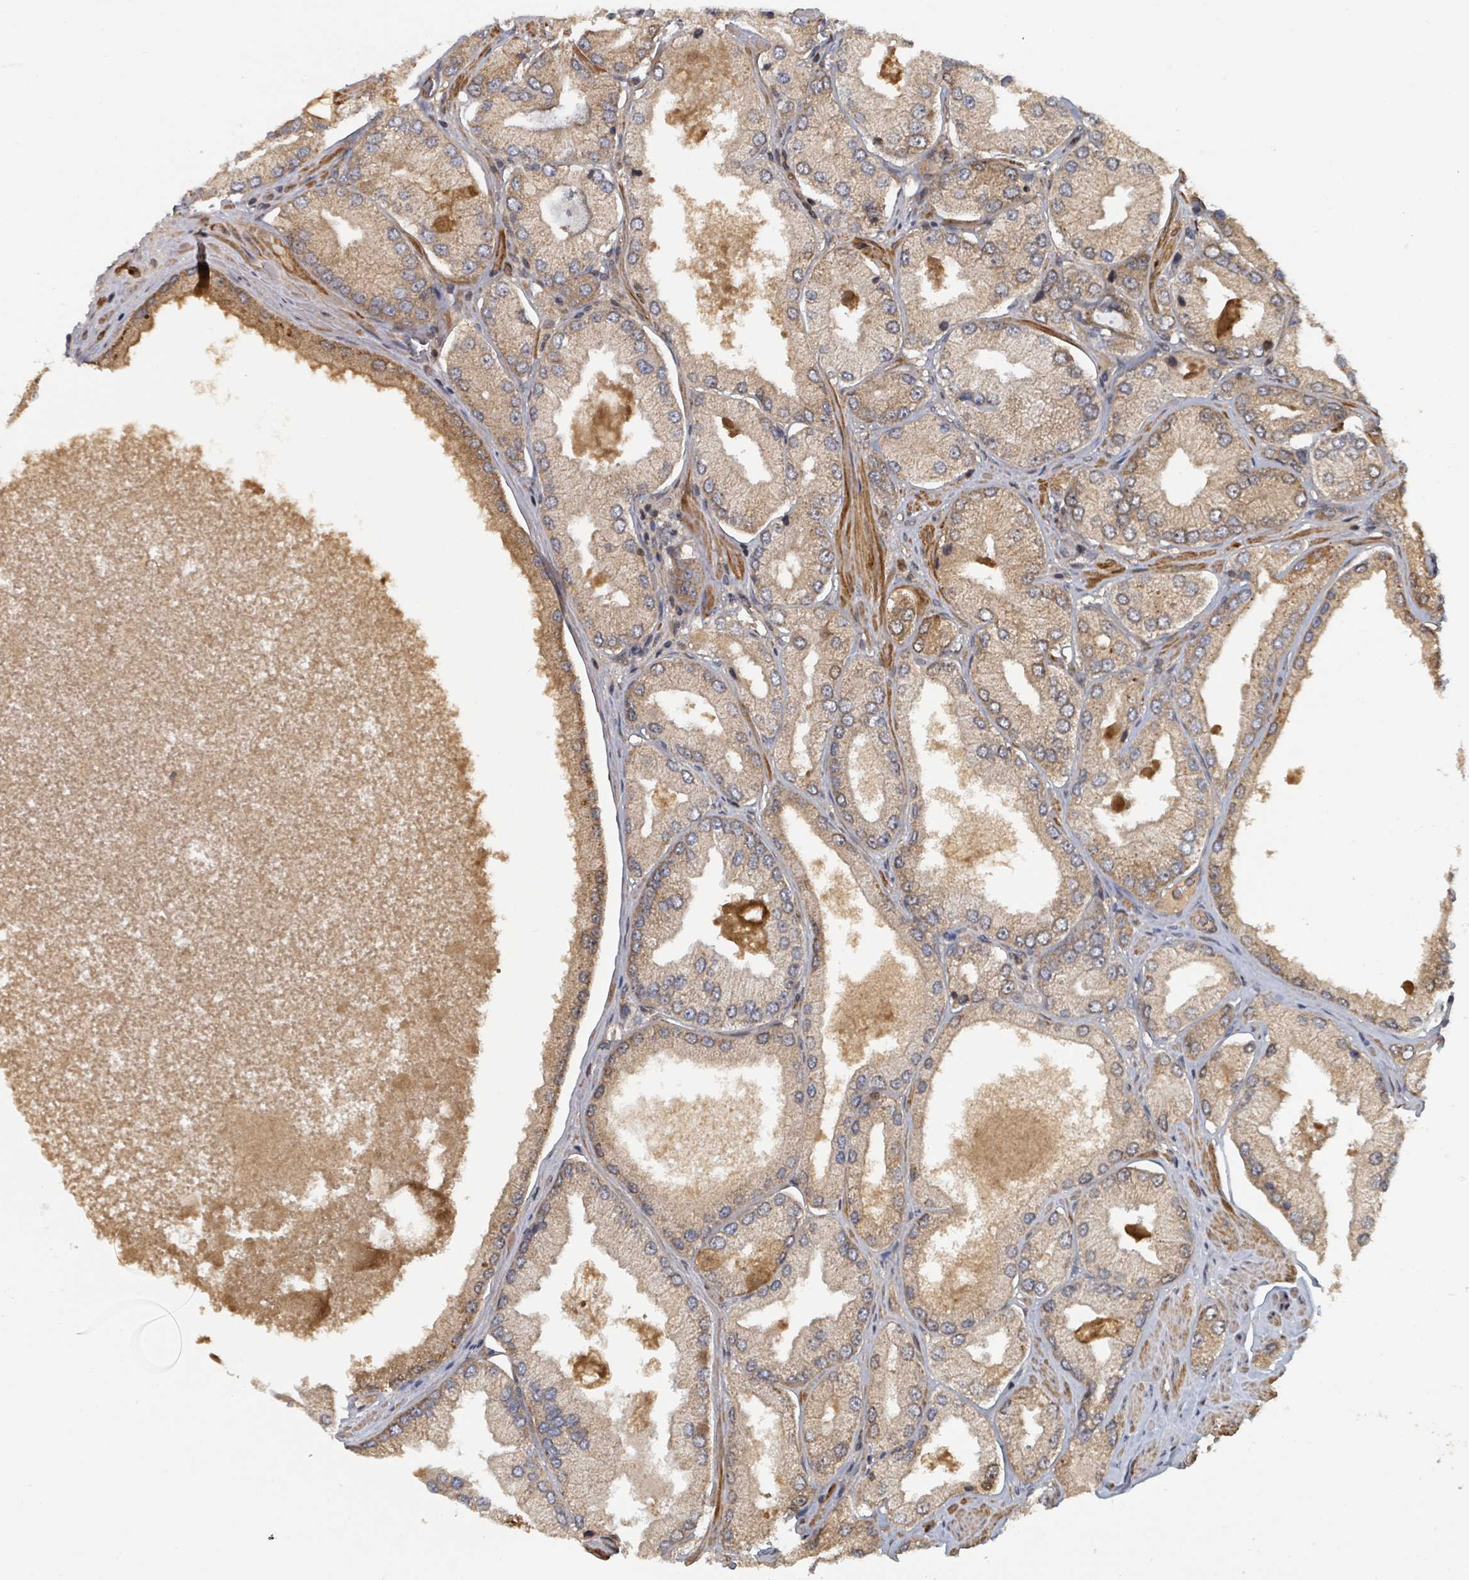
{"staining": {"intensity": "moderate", "quantity": "25%-75%", "location": "cytoplasmic/membranous"}, "tissue": "prostate cancer", "cell_type": "Tumor cells", "image_type": "cancer", "snomed": [{"axis": "morphology", "description": "Adenocarcinoma, Low grade"}, {"axis": "topography", "description": "Prostate"}], "caption": "Prostate cancer stained with a protein marker displays moderate staining in tumor cells.", "gene": "DPM1", "patient": {"sex": "male", "age": 42}}